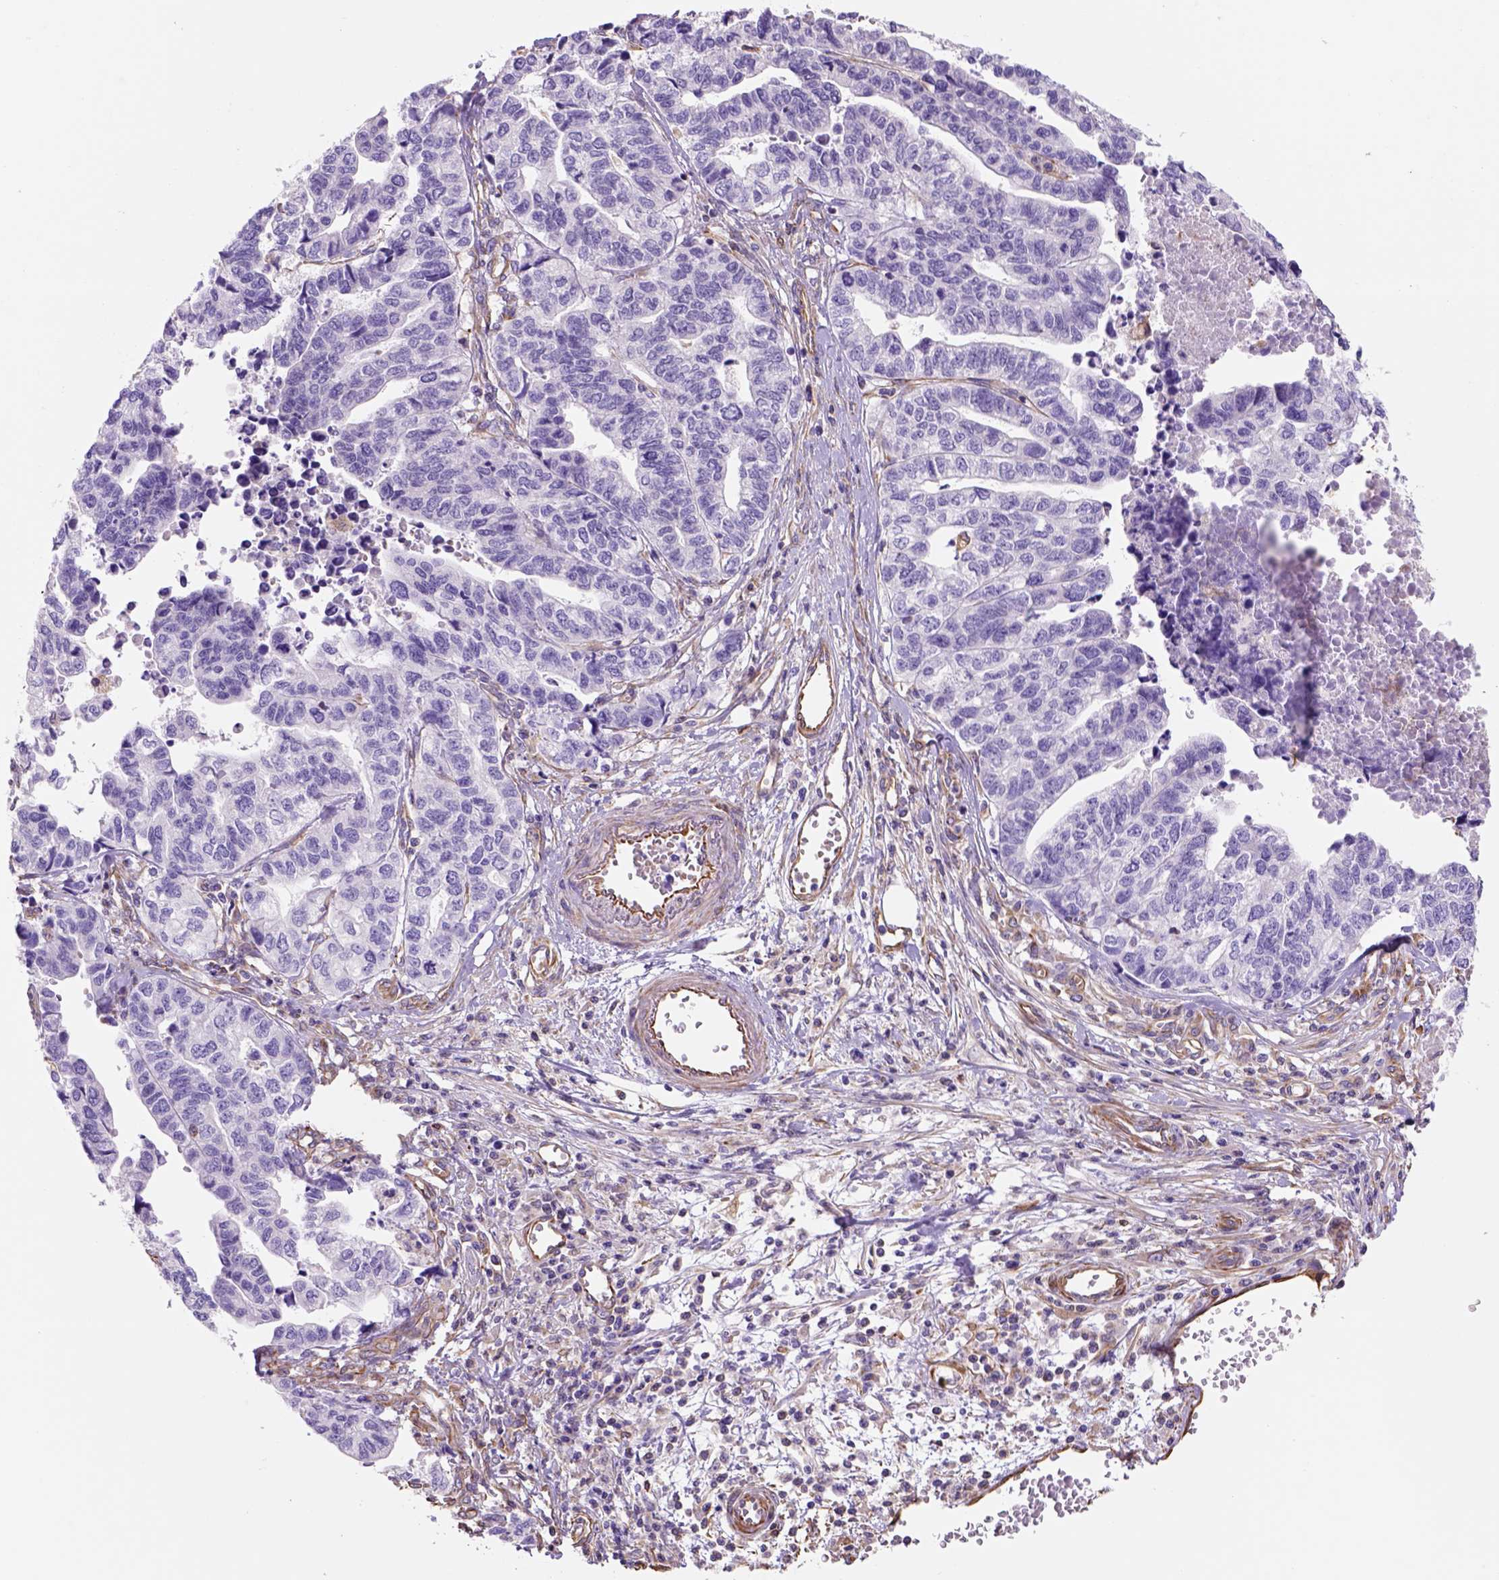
{"staining": {"intensity": "negative", "quantity": "none", "location": "none"}, "tissue": "stomach cancer", "cell_type": "Tumor cells", "image_type": "cancer", "snomed": [{"axis": "morphology", "description": "Adenocarcinoma, NOS"}, {"axis": "topography", "description": "Stomach, upper"}], "caption": "Stomach cancer (adenocarcinoma) was stained to show a protein in brown. There is no significant staining in tumor cells. (Immunohistochemistry (ihc), brightfield microscopy, high magnification).", "gene": "ZZZ3", "patient": {"sex": "female", "age": 67}}